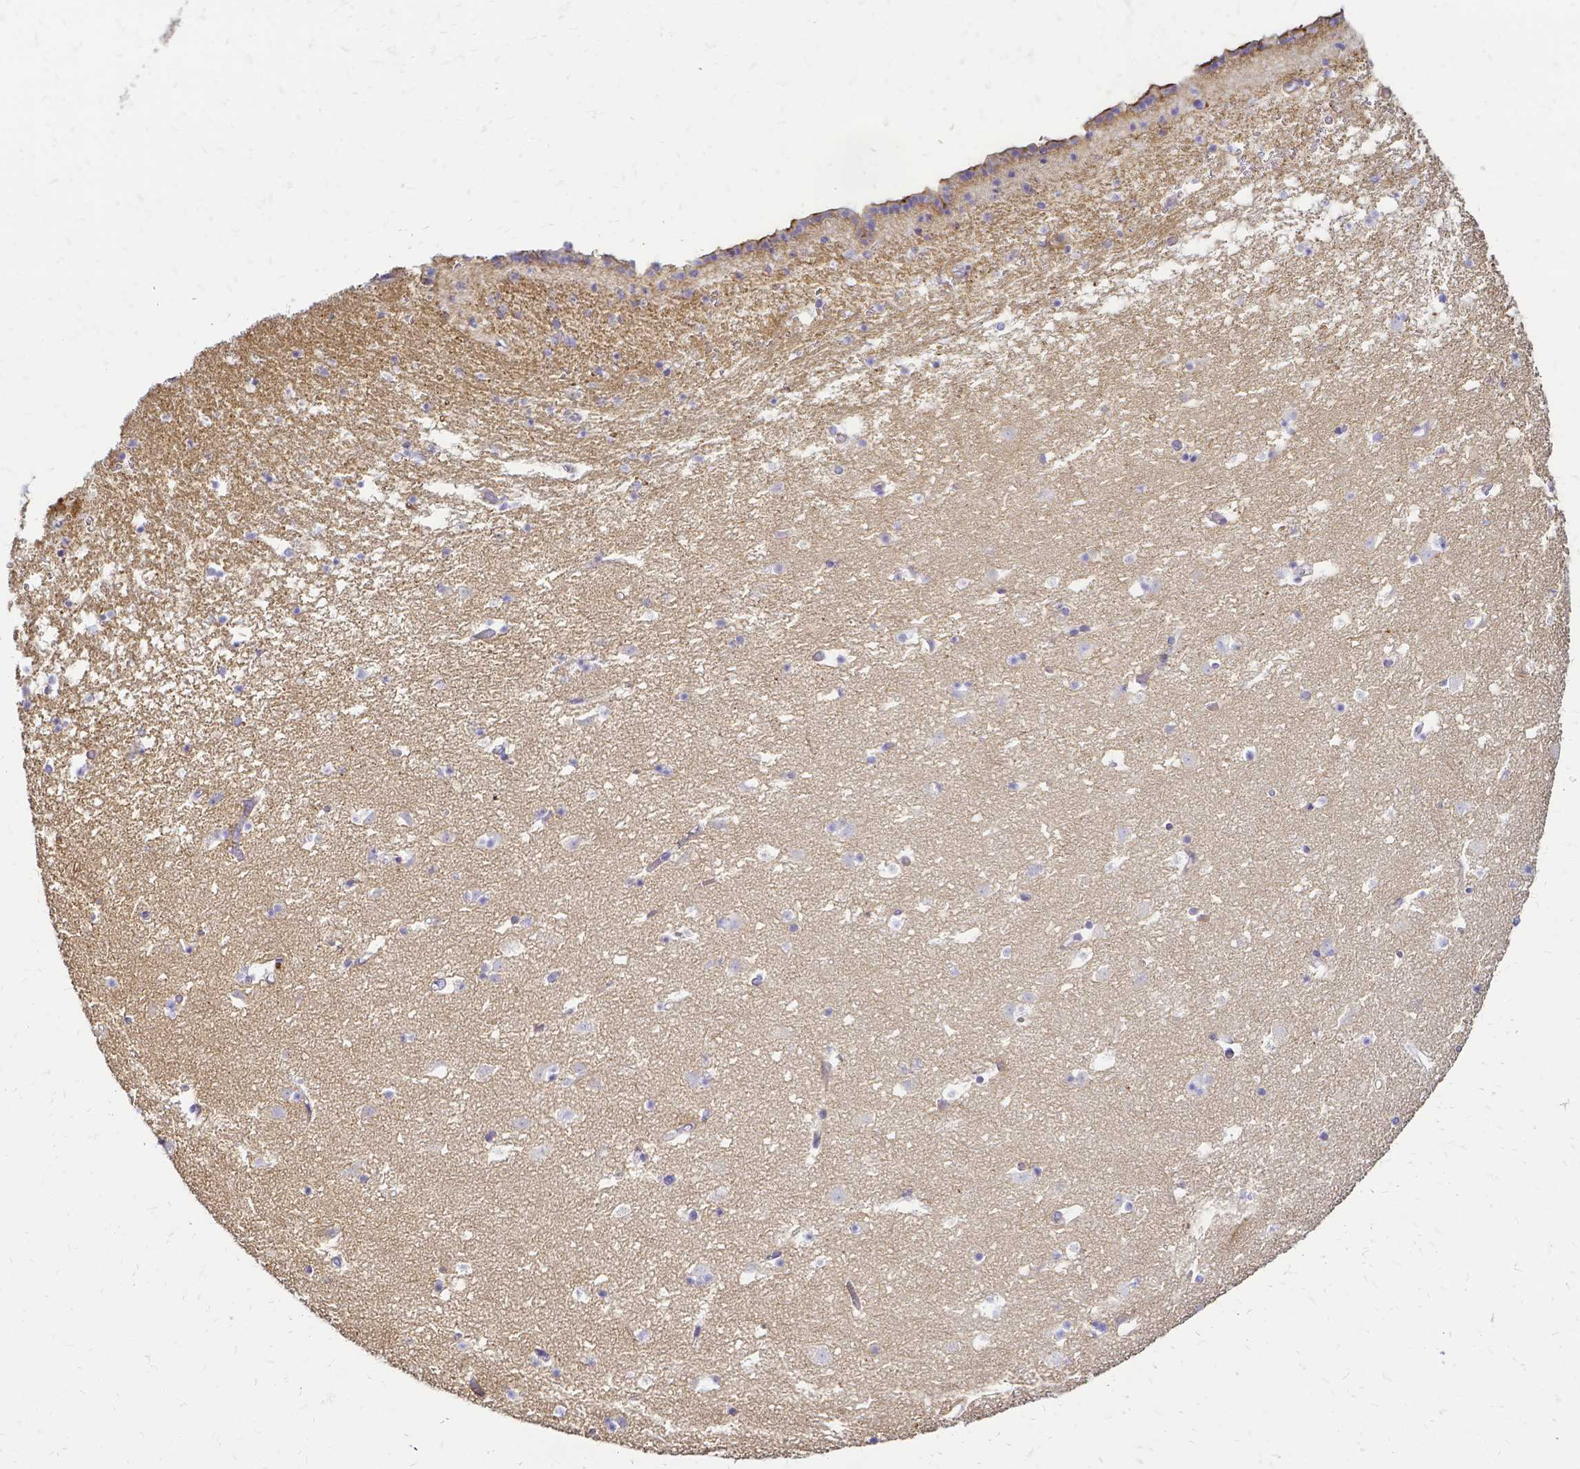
{"staining": {"intensity": "negative", "quantity": "none", "location": "none"}, "tissue": "caudate", "cell_type": "Glial cells", "image_type": "normal", "snomed": [{"axis": "morphology", "description": "Normal tissue, NOS"}, {"axis": "topography", "description": "Lateral ventricle wall"}], "caption": "This photomicrograph is of benign caudate stained with IHC to label a protein in brown with the nuclei are counter-stained blue. There is no expression in glial cells. (DAB immunohistochemistry visualized using brightfield microscopy, high magnification).", "gene": "HSPA12A", "patient": {"sex": "female", "age": 42}}